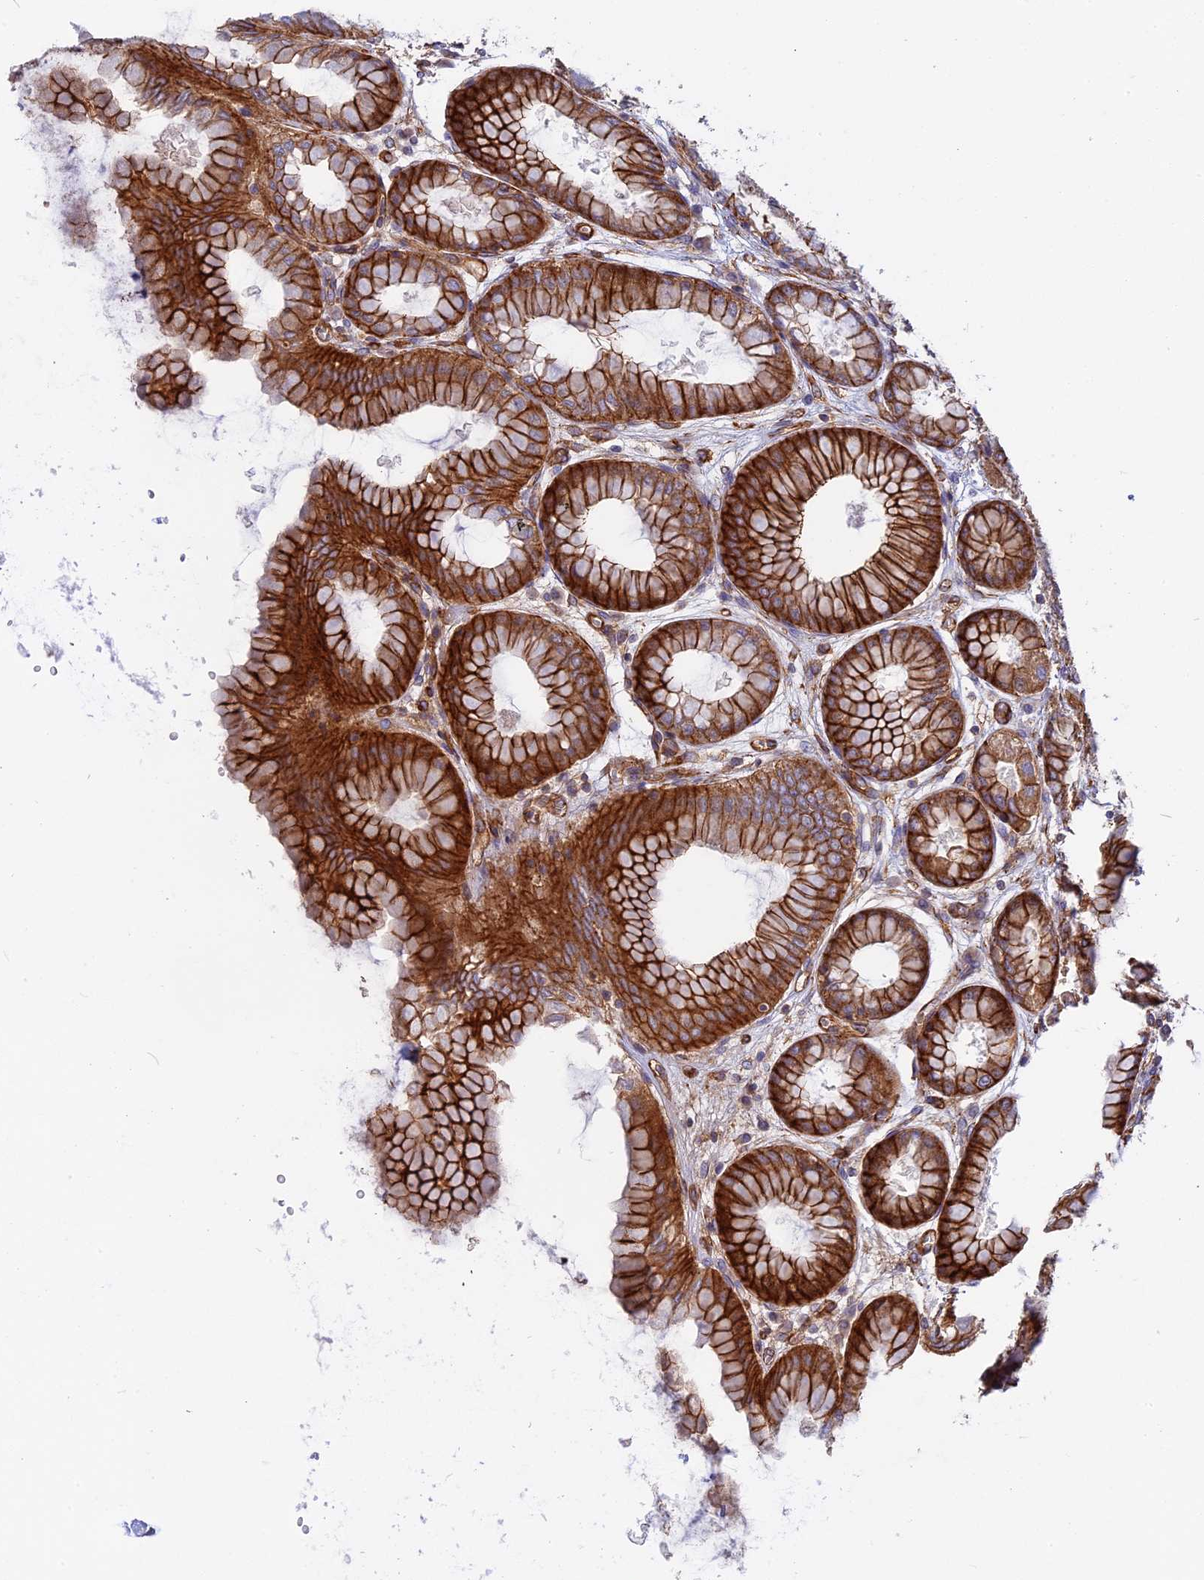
{"staining": {"intensity": "strong", "quantity": ">75%", "location": "cytoplasmic/membranous"}, "tissue": "stomach", "cell_type": "Glandular cells", "image_type": "normal", "snomed": [{"axis": "morphology", "description": "Normal tissue, NOS"}, {"axis": "topography", "description": "Stomach, upper"}], "caption": "Immunohistochemistry image of unremarkable human stomach stained for a protein (brown), which reveals high levels of strong cytoplasmic/membranous positivity in about >75% of glandular cells.", "gene": "CNBD2", "patient": {"sex": "female", "age": 56}}